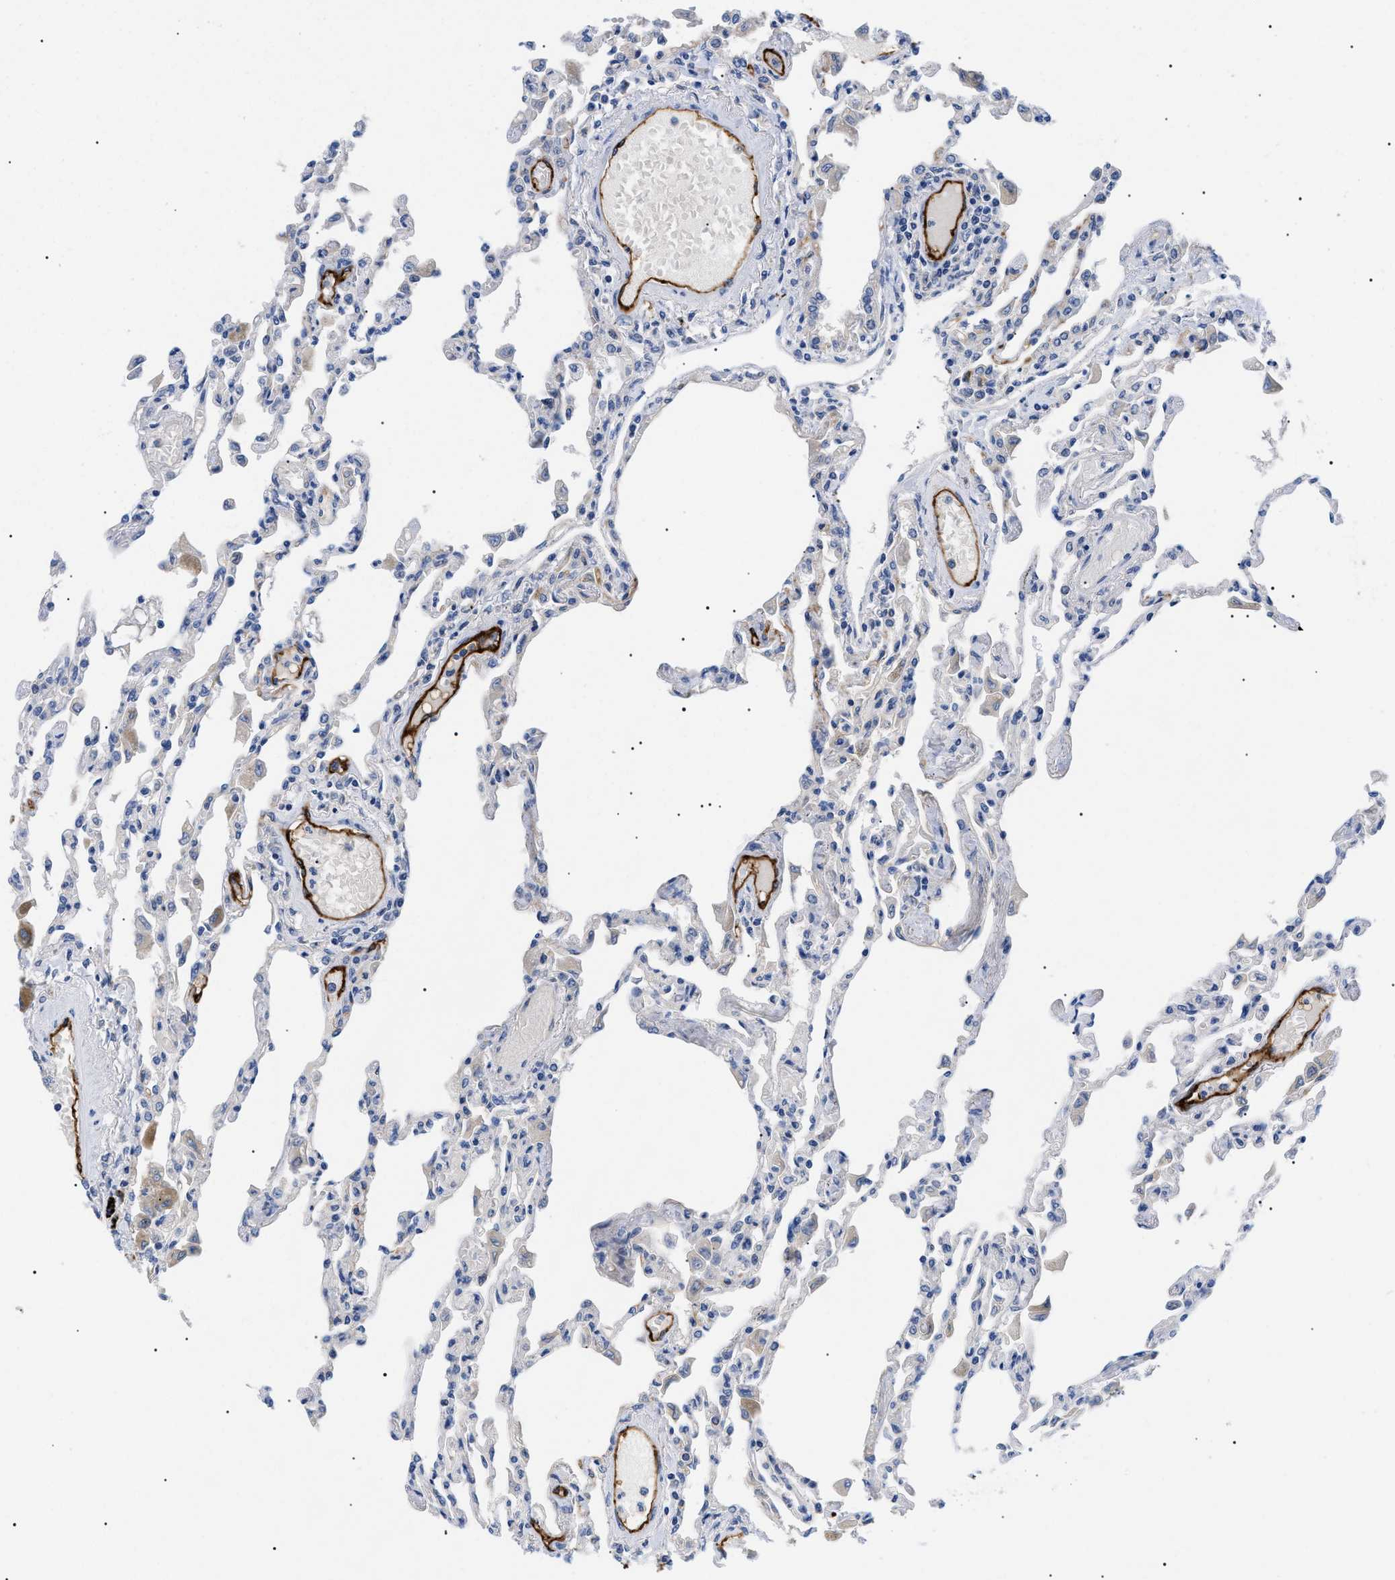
{"staining": {"intensity": "negative", "quantity": "none", "location": "none"}, "tissue": "lung", "cell_type": "Alveolar cells", "image_type": "normal", "snomed": [{"axis": "morphology", "description": "Normal tissue, NOS"}, {"axis": "topography", "description": "Bronchus"}, {"axis": "topography", "description": "Lung"}], "caption": "An immunohistochemistry (IHC) histopathology image of unremarkable lung is shown. There is no staining in alveolar cells of lung. (DAB (3,3'-diaminobenzidine) immunohistochemistry with hematoxylin counter stain).", "gene": "ACKR1", "patient": {"sex": "female", "age": 49}}